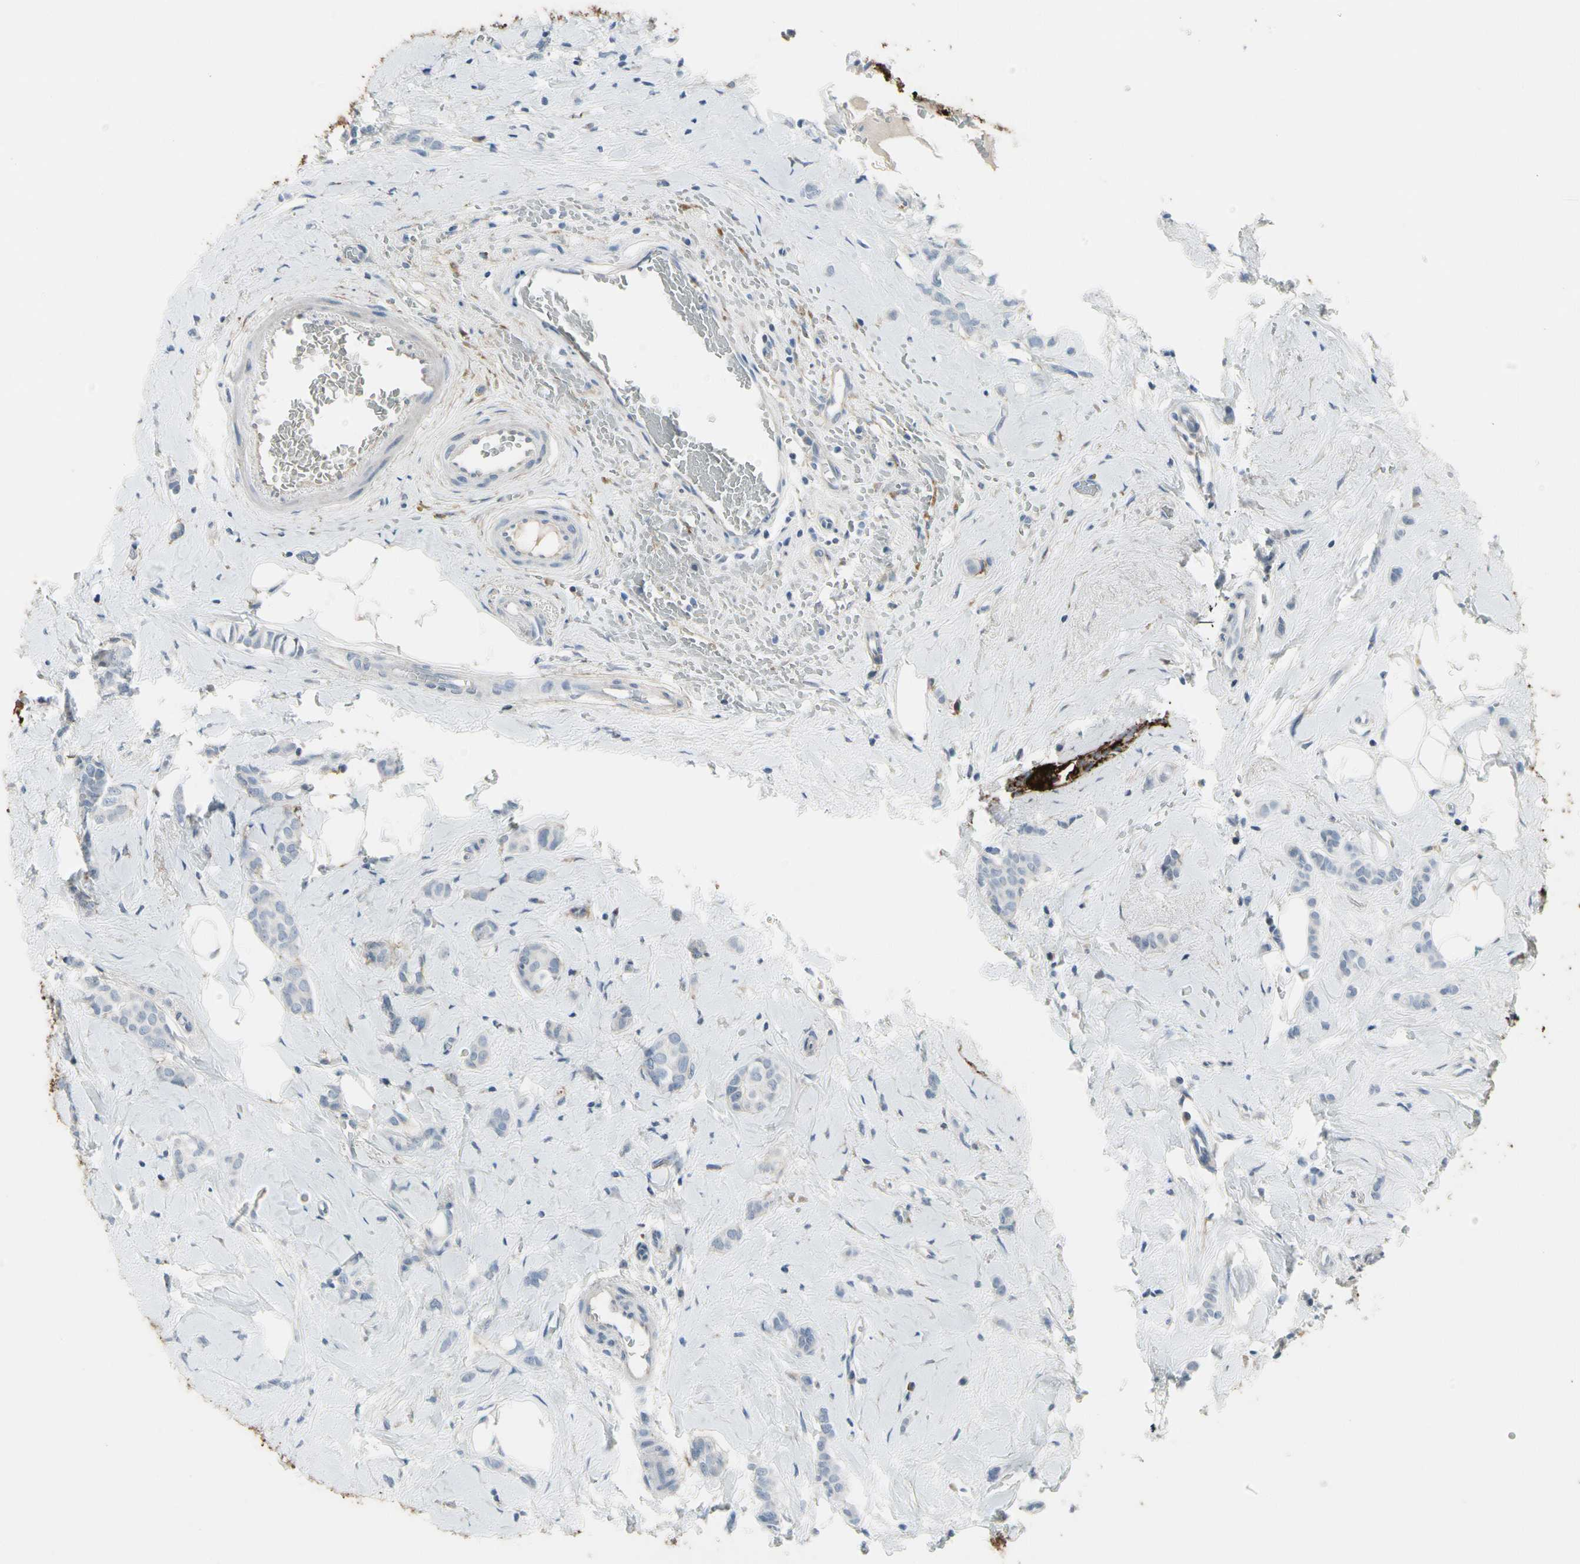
{"staining": {"intensity": "negative", "quantity": "none", "location": "none"}, "tissue": "breast cancer", "cell_type": "Tumor cells", "image_type": "cancer", "snomed": [{"axis": "morphology", "description": "Lobular carcinoma"}, {"axis": "topography", "description": "Breast"}], "caption": "Immunohistochemical staining of breast cancer displays no significant positivity in tumor cells.", "gene": "PIGR", "patient": {"sex": "female", "age": 60}}